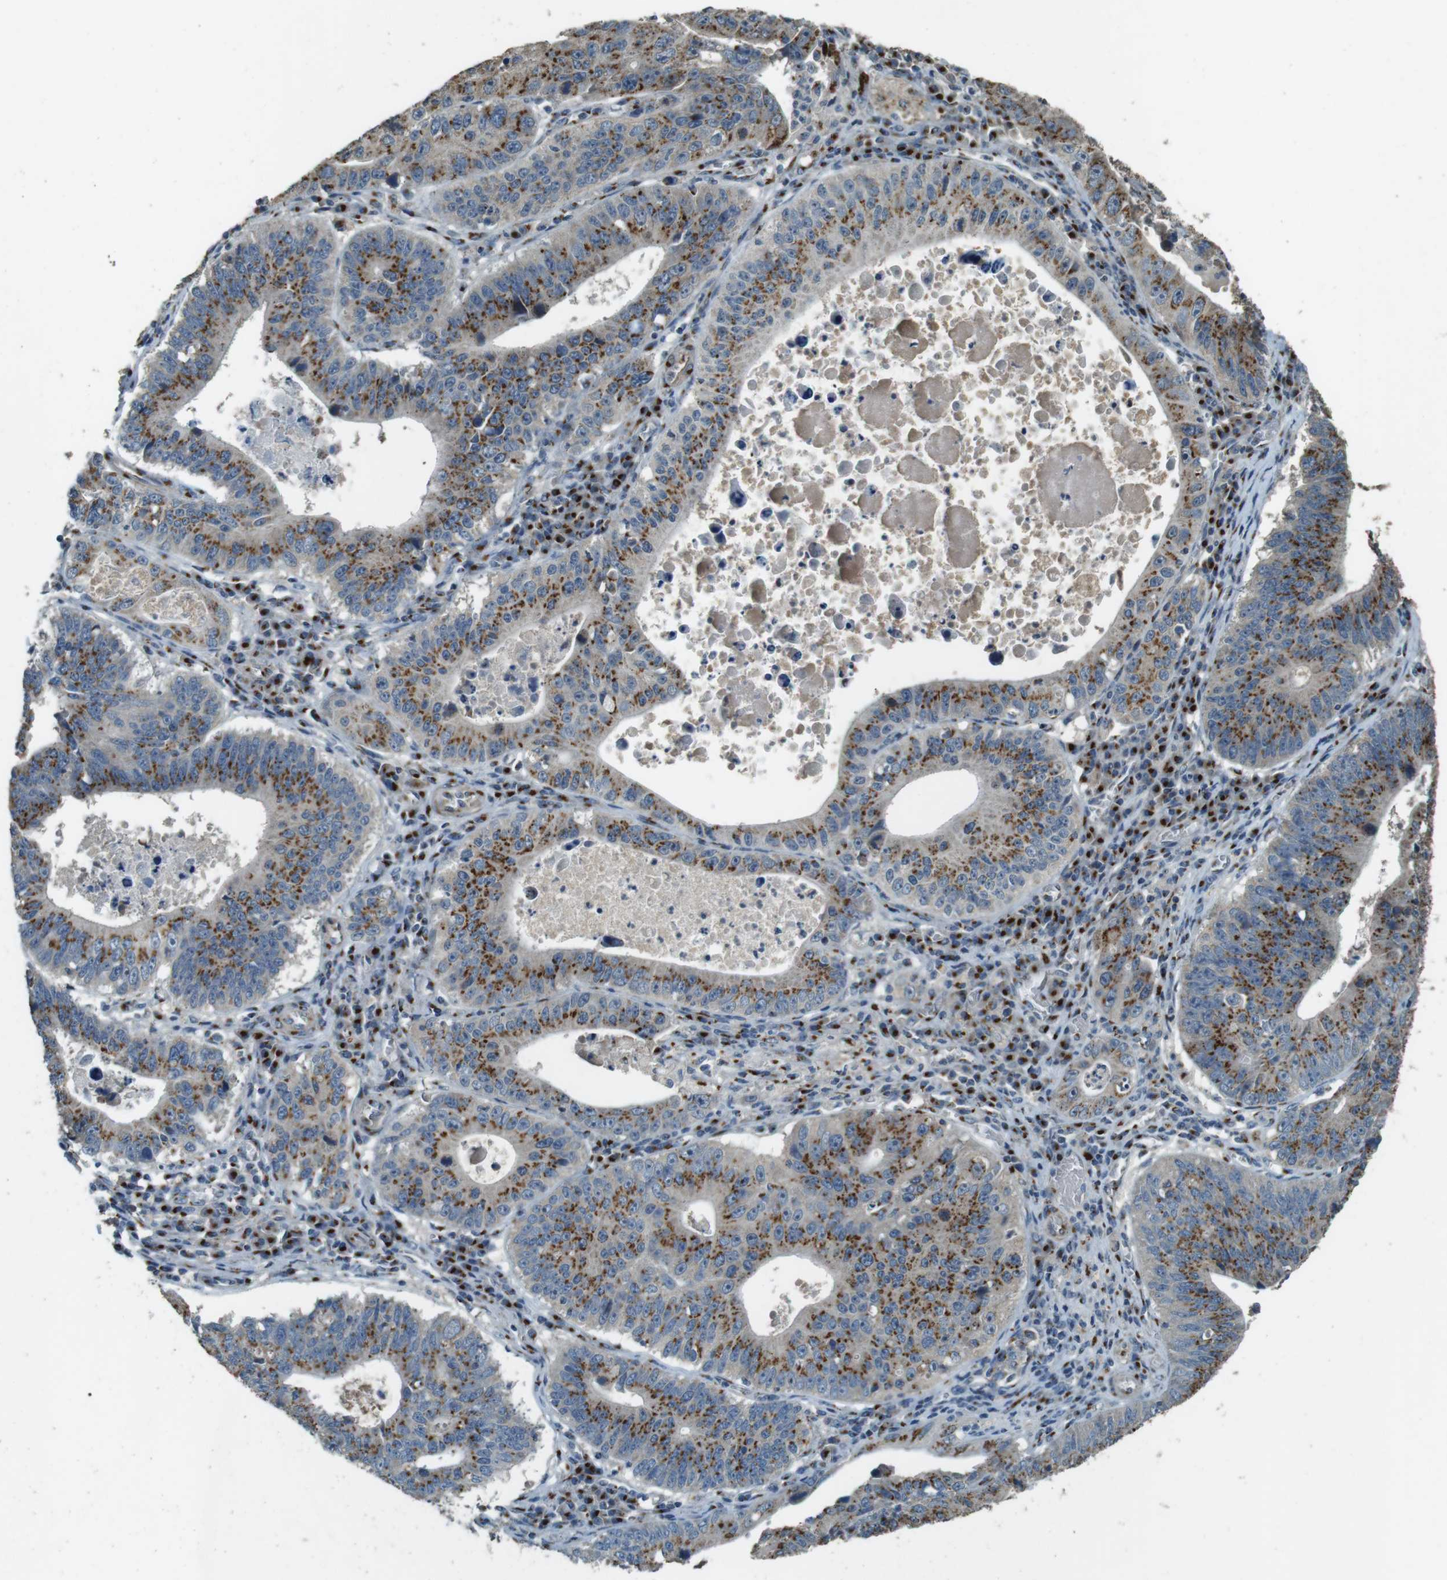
{"staining": {"intensity": "moderate", "quantity": ">75%", "location": "cytoplasmic/membranous"}, "tissue": "stomach cancer", "cell_type": "Tumor cells", "image_type": "cancer", "snomed": [{"axis": "morphology", "description": "Adenocarcinoma, NOS"}, {"axis": "topography", "description": "Stomach"}], "caption": "The micrograph shows staining of stomach cancer (adenocarcinoma), revealing moderate cytoplasmic/membranous protein expression (brown color) within tumor cells.", "gene": "TMEM115", "patient": {"sex": "male", "age": 59}}